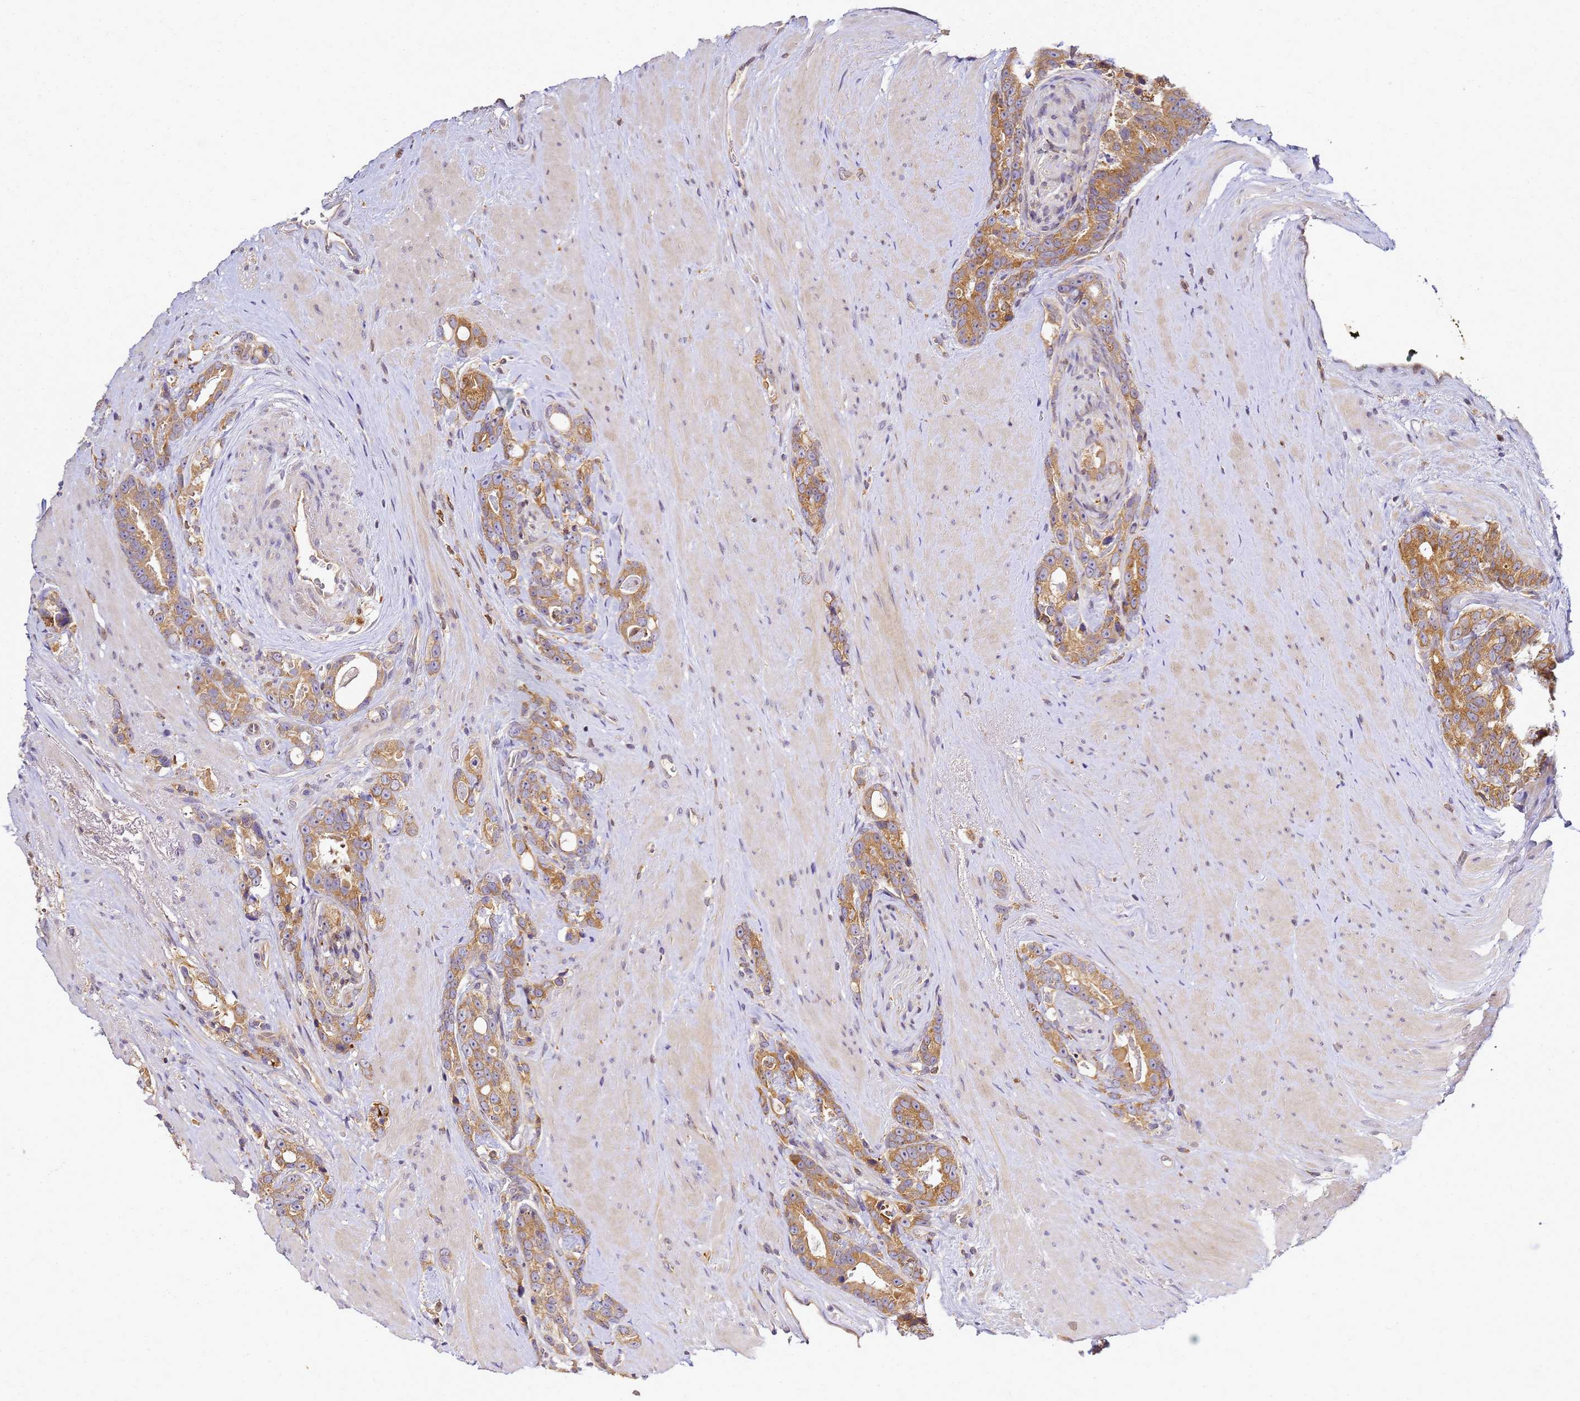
{"staining": {"intensity": "moderate", "quantity": ">75%", "location": "cytoplasmic/membranous"}, "tissue": "prostate cancer", "cell_type": "Tumor cells", "image_type": "cancer", "snomed": [{"axis": "morphology", "description": "Adenocarcinoma, High grade"}, {"axis": "topography", "description": "Prostate"}], "caption": "Prostate cancer (adenocarcinoma (high-grade)) stained for a protein (brown) shows moderate cytoplasmic/membranous positive expression in approximately >75% of tumor cells.", "gene": "ADPGK", "patient": {"sex": "male", "age": 74}}